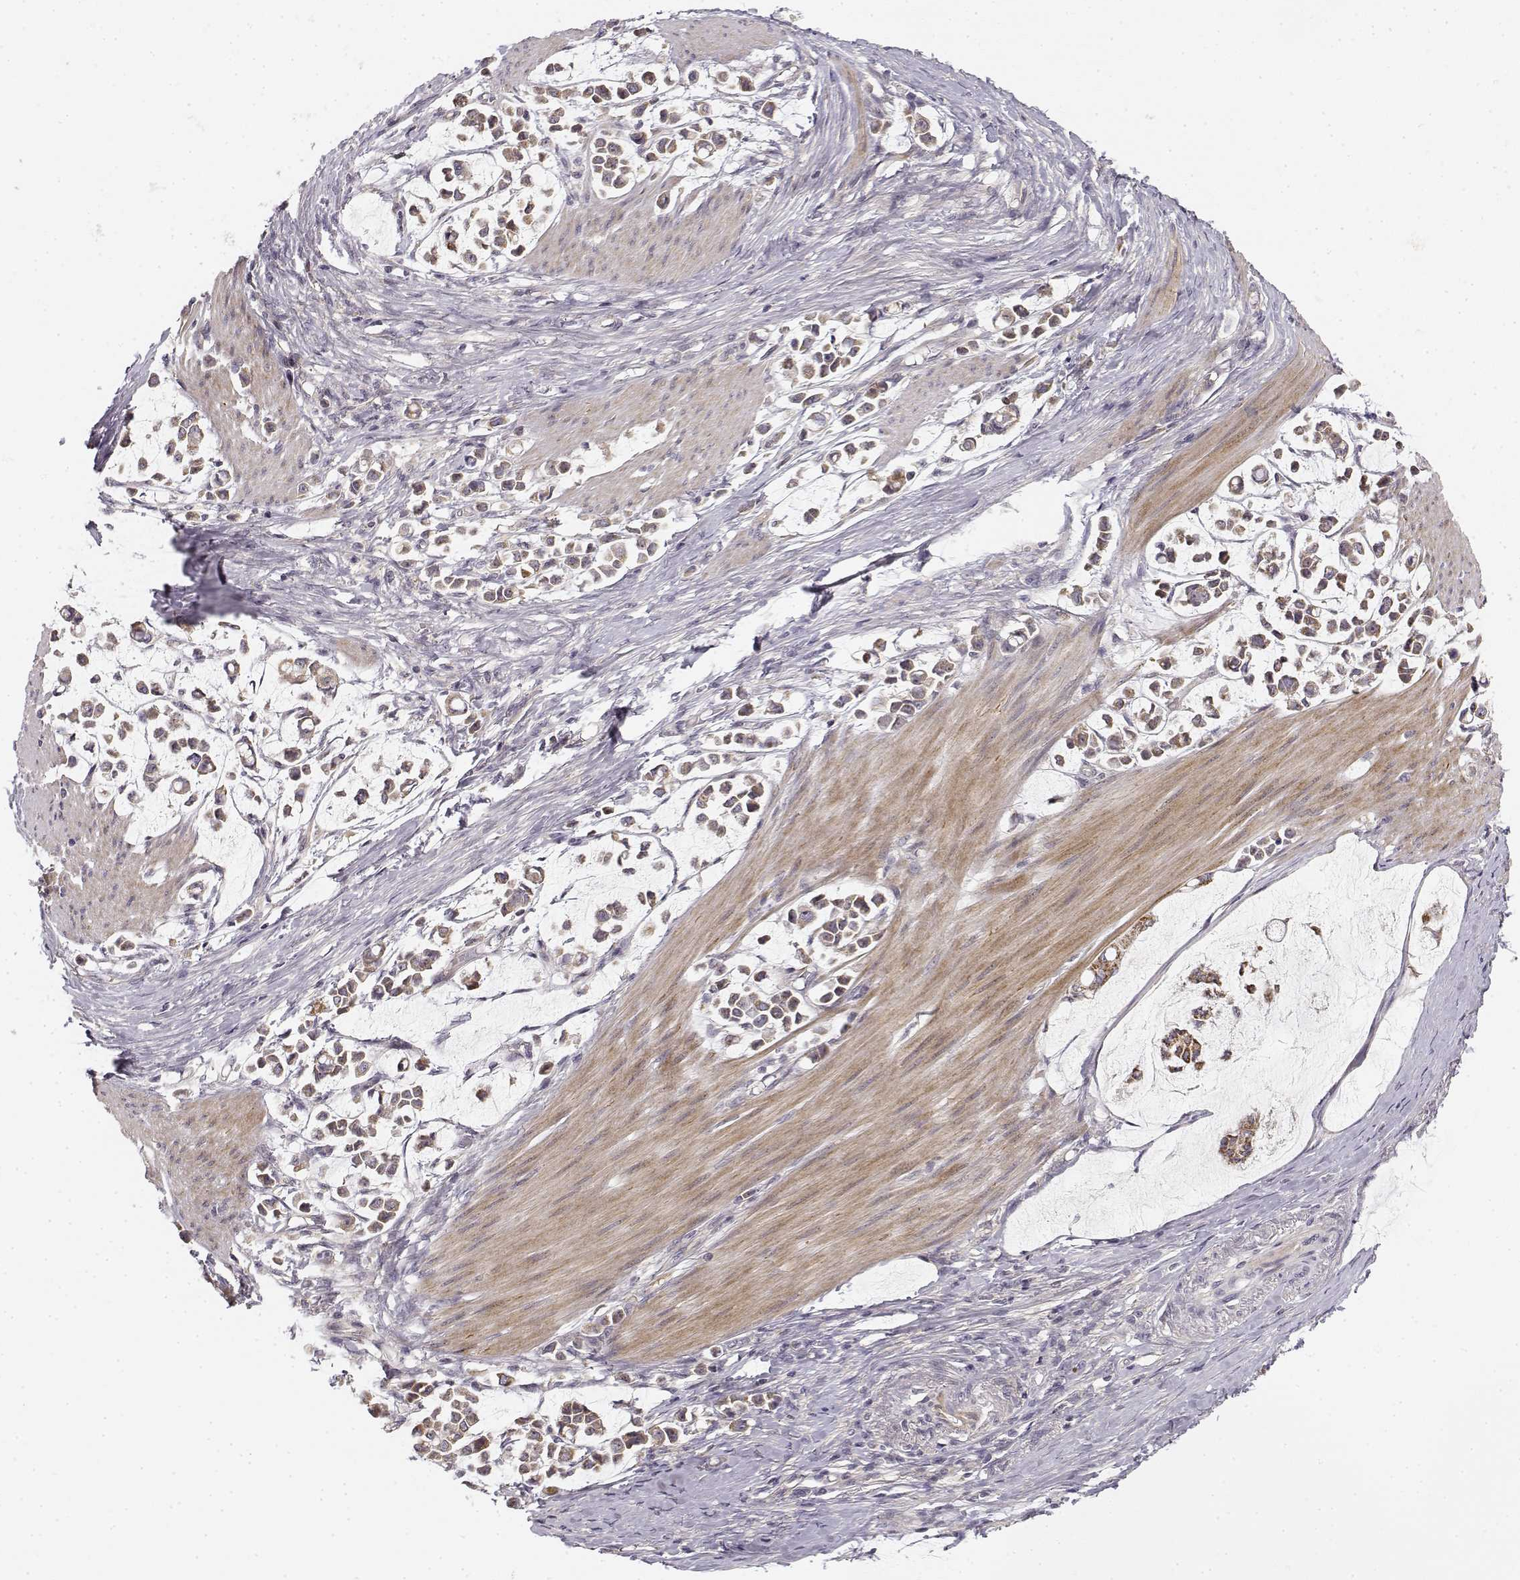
{"staining": {"intensity": "weak", "quantity": ">75%", "location": "cytoplasmic/membranous"}, "tissue": "stomach cancer", "cell_type": "Tumor cells", "image_type": "cancer", "snomed": [{"axis": "morphology", "description": "Adenocarcinoma, NOS"}, {"axis": "topography", "description": "Stomach"}], "caption": "Stomach adenocarcinoma tissue exhibits weak cytoplasmic/membranous positivity in about >75% of tumor cells, visualized by immunohistochemistry.", "gene": "MED12L", "patient": {"sex": "male", "age": 82}}